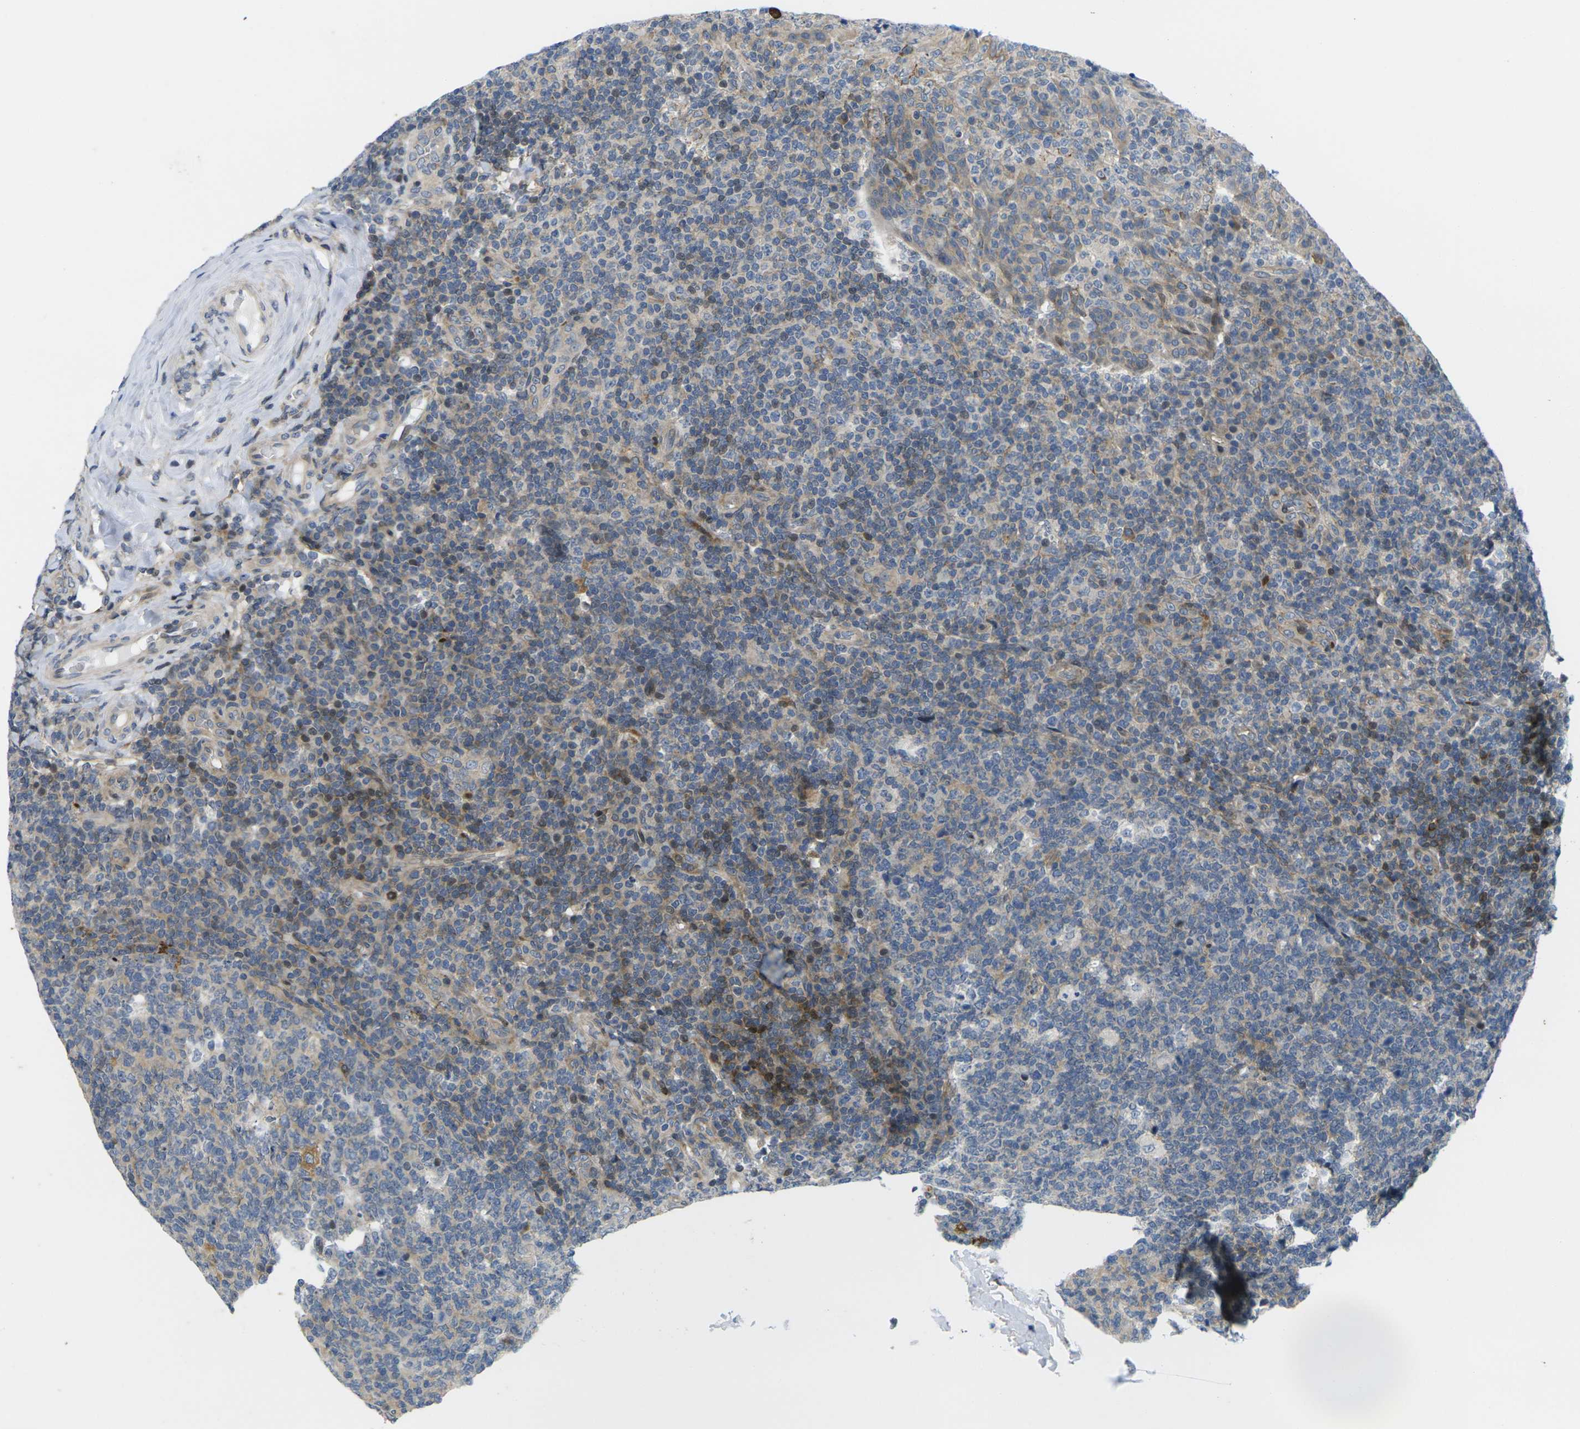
{"staining": {"intensity": "weak", "quantity": "25%-75%", "location": "cytoplasmic/membranous"}, "tissue": "tonsil", "cell_type": "Germinal center cells", "image_type": "normal", "snomed": [{"axis": "morphology", "description": "Normal tissue, NOS"}, {"axis": "topography", "description": "Tonsil"}], "caption": "Tonsil stained with DAB (3,3'-diaminobenzidine) immunohistochemistry demonstrates low levels of weak cytoplasmic/membranous staining in approximately 25%-75% of germinal center cells. The protein of interest is shown in brown color, while the nuclei are stained blue.", "gene": "ROBO2", "patient": {"sex": "male", "age": 17}}